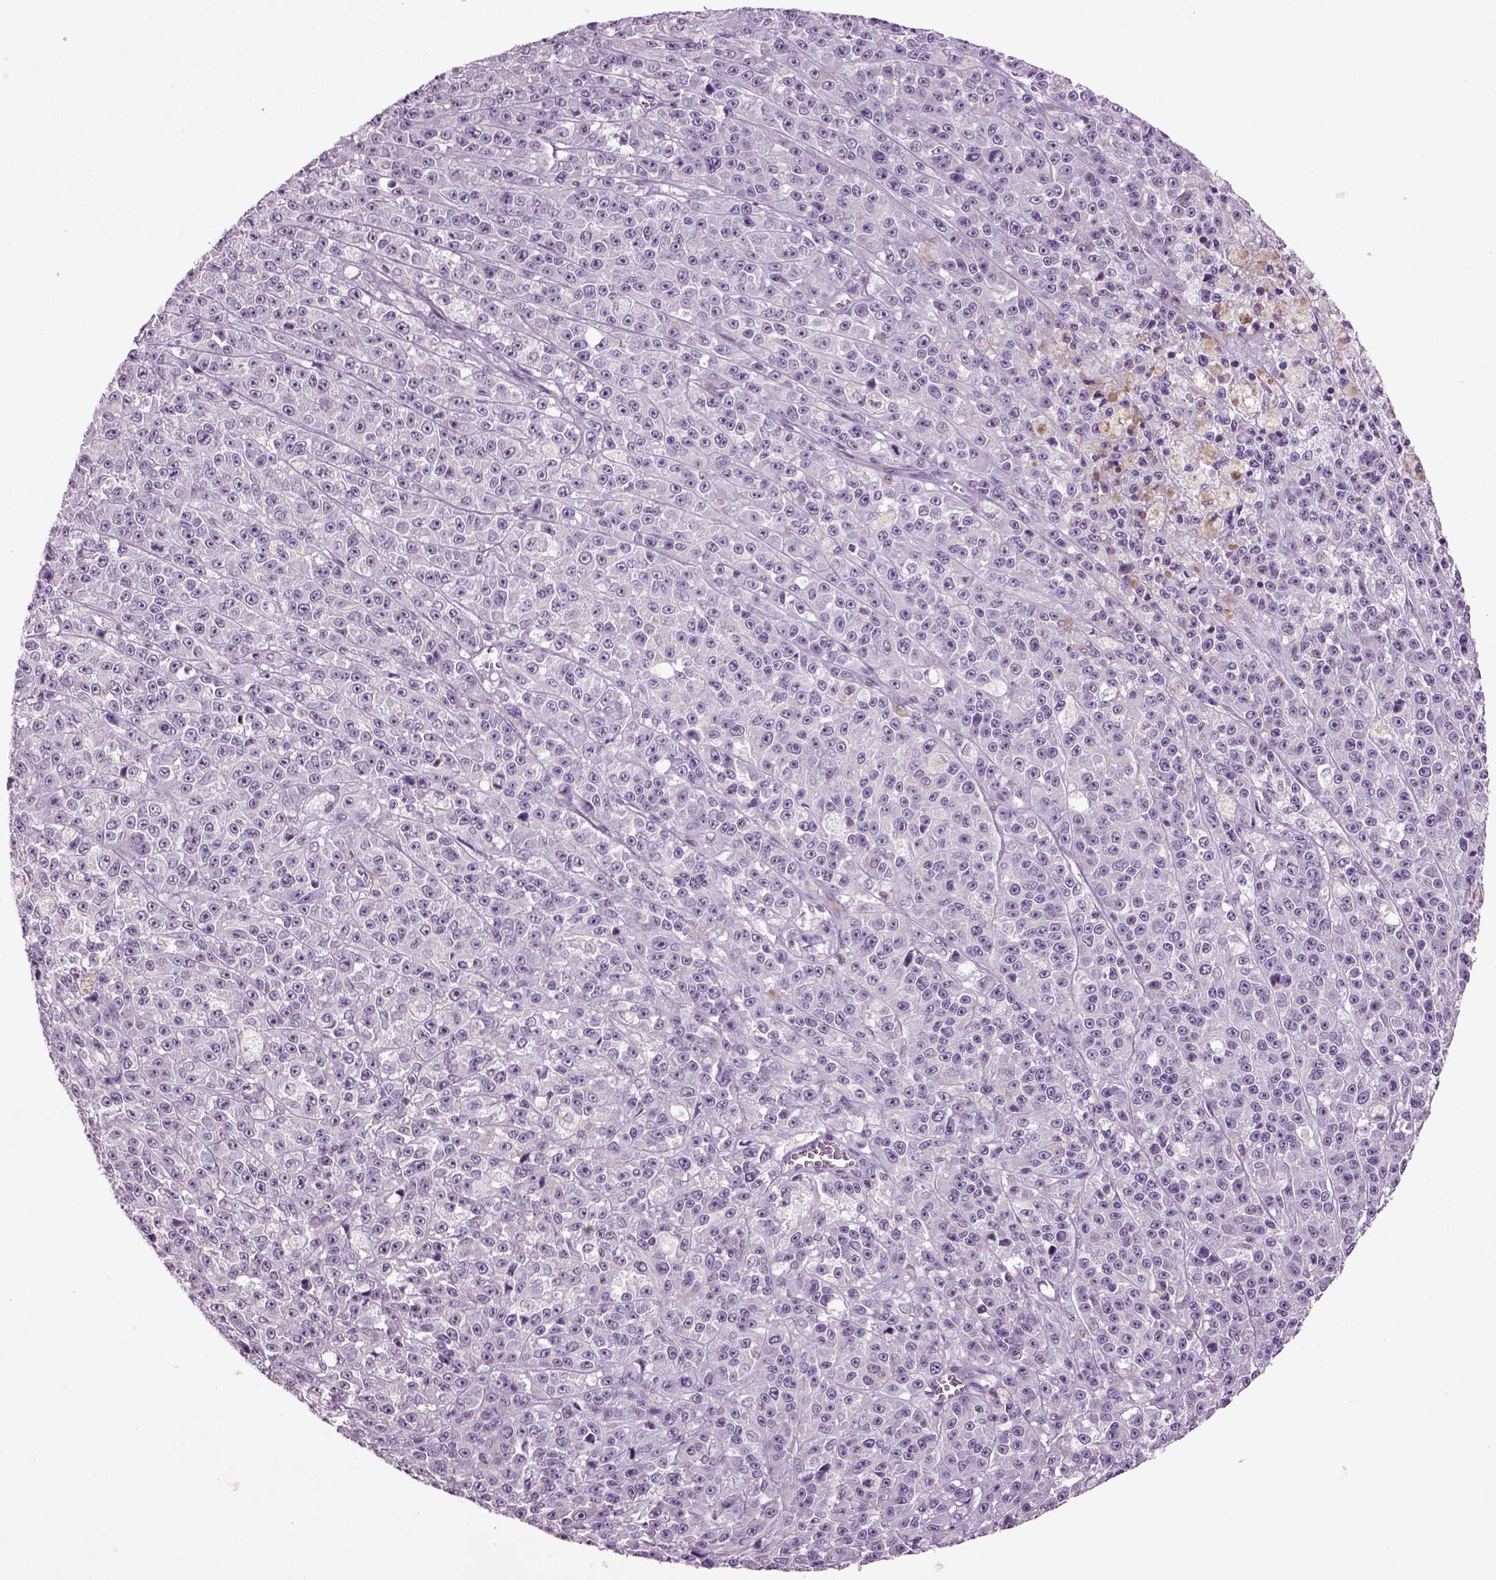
{"staining": {"intensity": "negative", "quantity": "none", "location": "none"}, "tissue": "melanoma", "cell_type": "Tumor cells", "image_type": "cancer", "snomed": [{"axis": "morphology", "description": "Malignant melanoma, NOS"}, {"axis": "topography", "description": "Skin"}], "caption": "Immunohistochemical staining of melanoma shows no significant staining in tumor cells. (Brightfield microscopy of DAB immunohistochemistry (IHC) at high magnification).", "gene": "SLC17A6", "patient": {"sex": "female", "age": 58}}